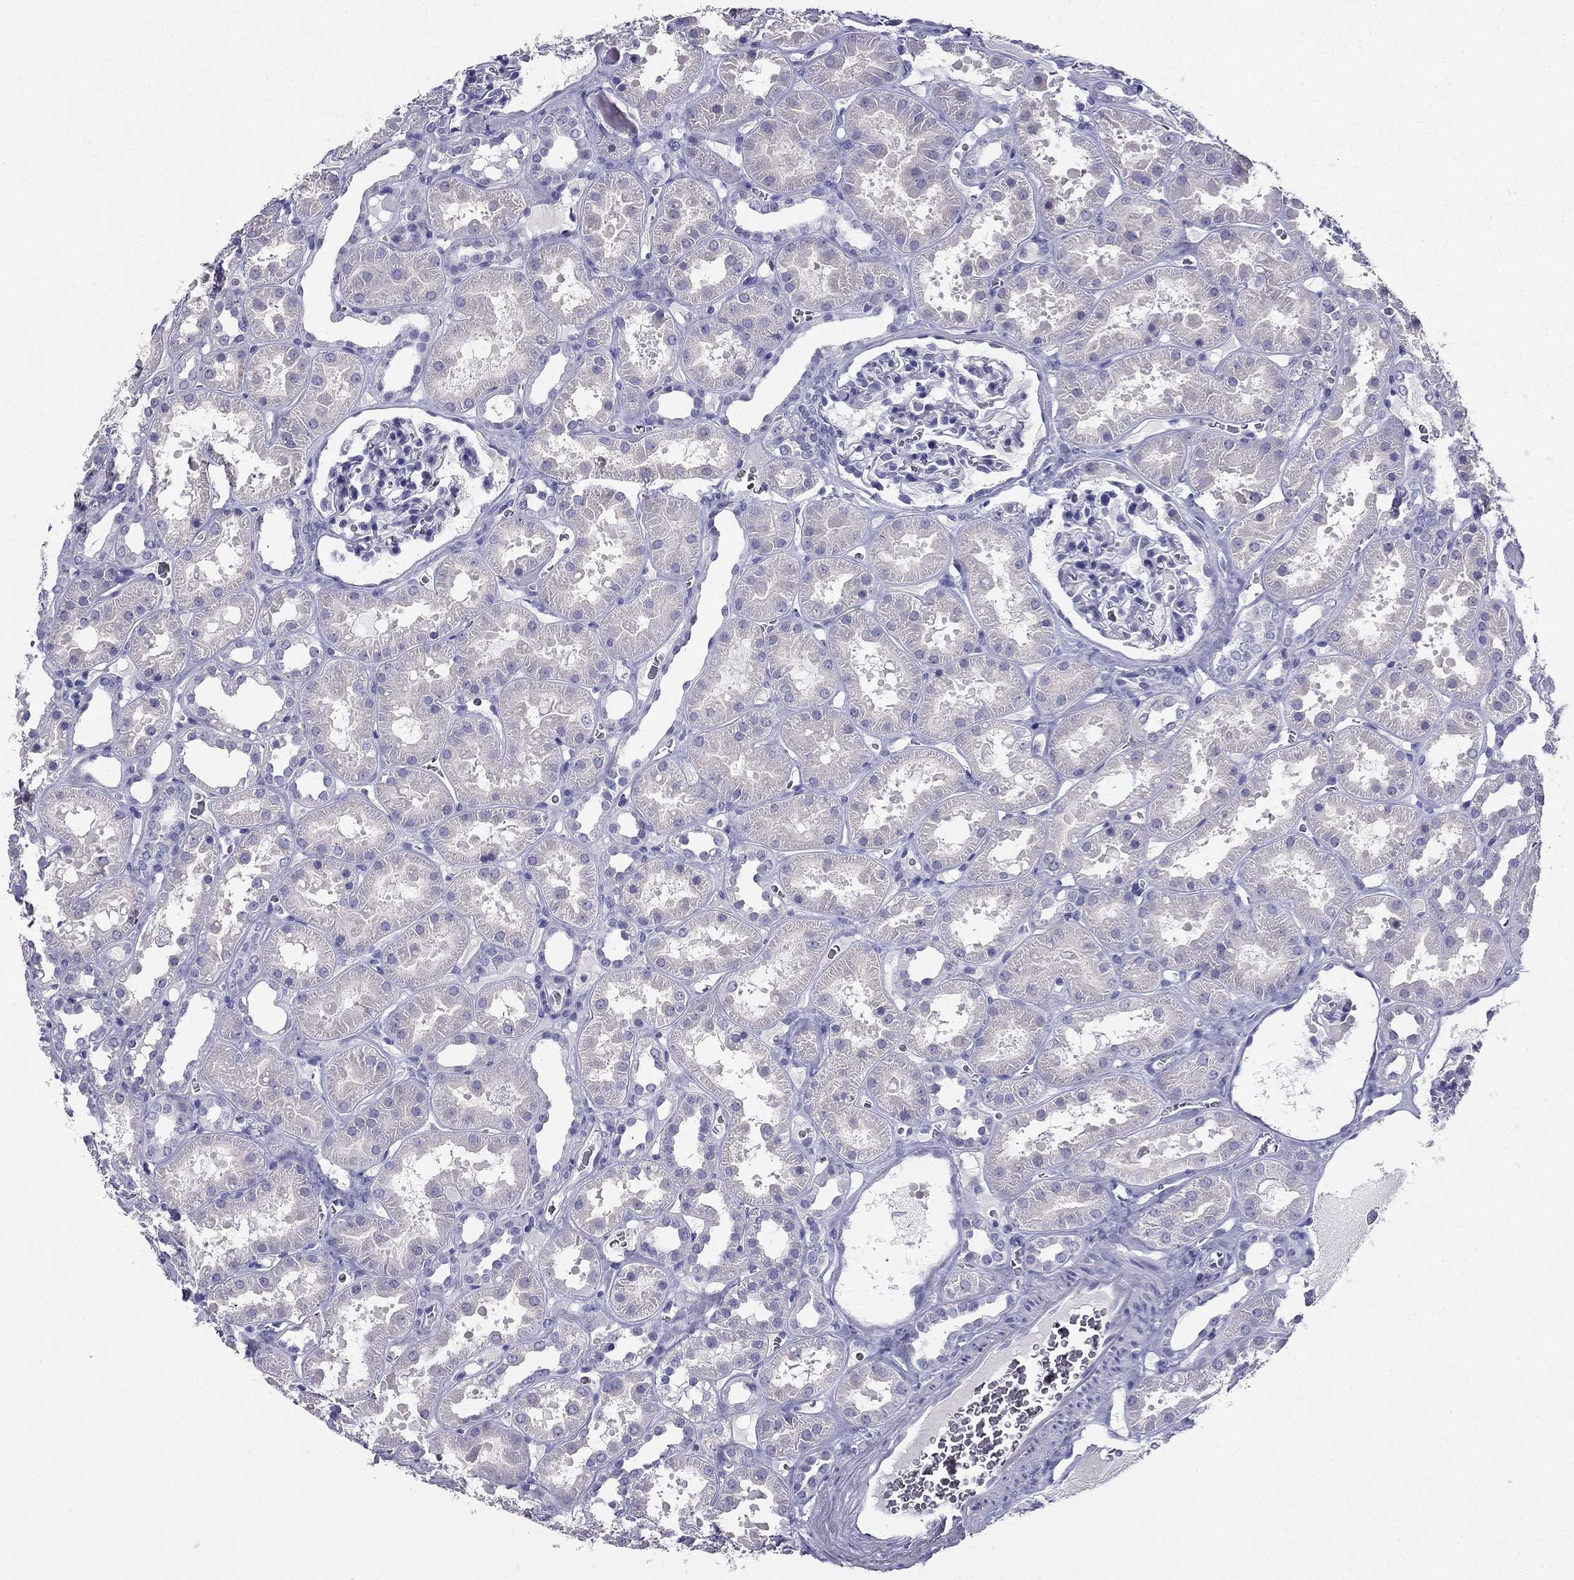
{"staining": {"intensity": "negative", "quantity": "none", "location": "none"}, "tissue": "kidney", "cell_type": "Cells in glomeruli", "image_type": "normal", "snomed": [{"axis": "morphology", "description": "Normal tissue, NOS"}, {"axis": "topography", "description": "Kidney"}], "caption": "This micrograph is of unremarkable kidney stained with IHC to label a protein in brown with the nuclei are counter-stained blue. There is no expression in cells in glomeruli. (Stains: DAB (3,3'-diaminobenzidine) immunohistochemistry (IHC) with hematoxylin counter stain, Microscopy: brightfield microscopy at high magnification).", "gene": "NPTX1", "patient": {"sex": "female", "age": 41}}